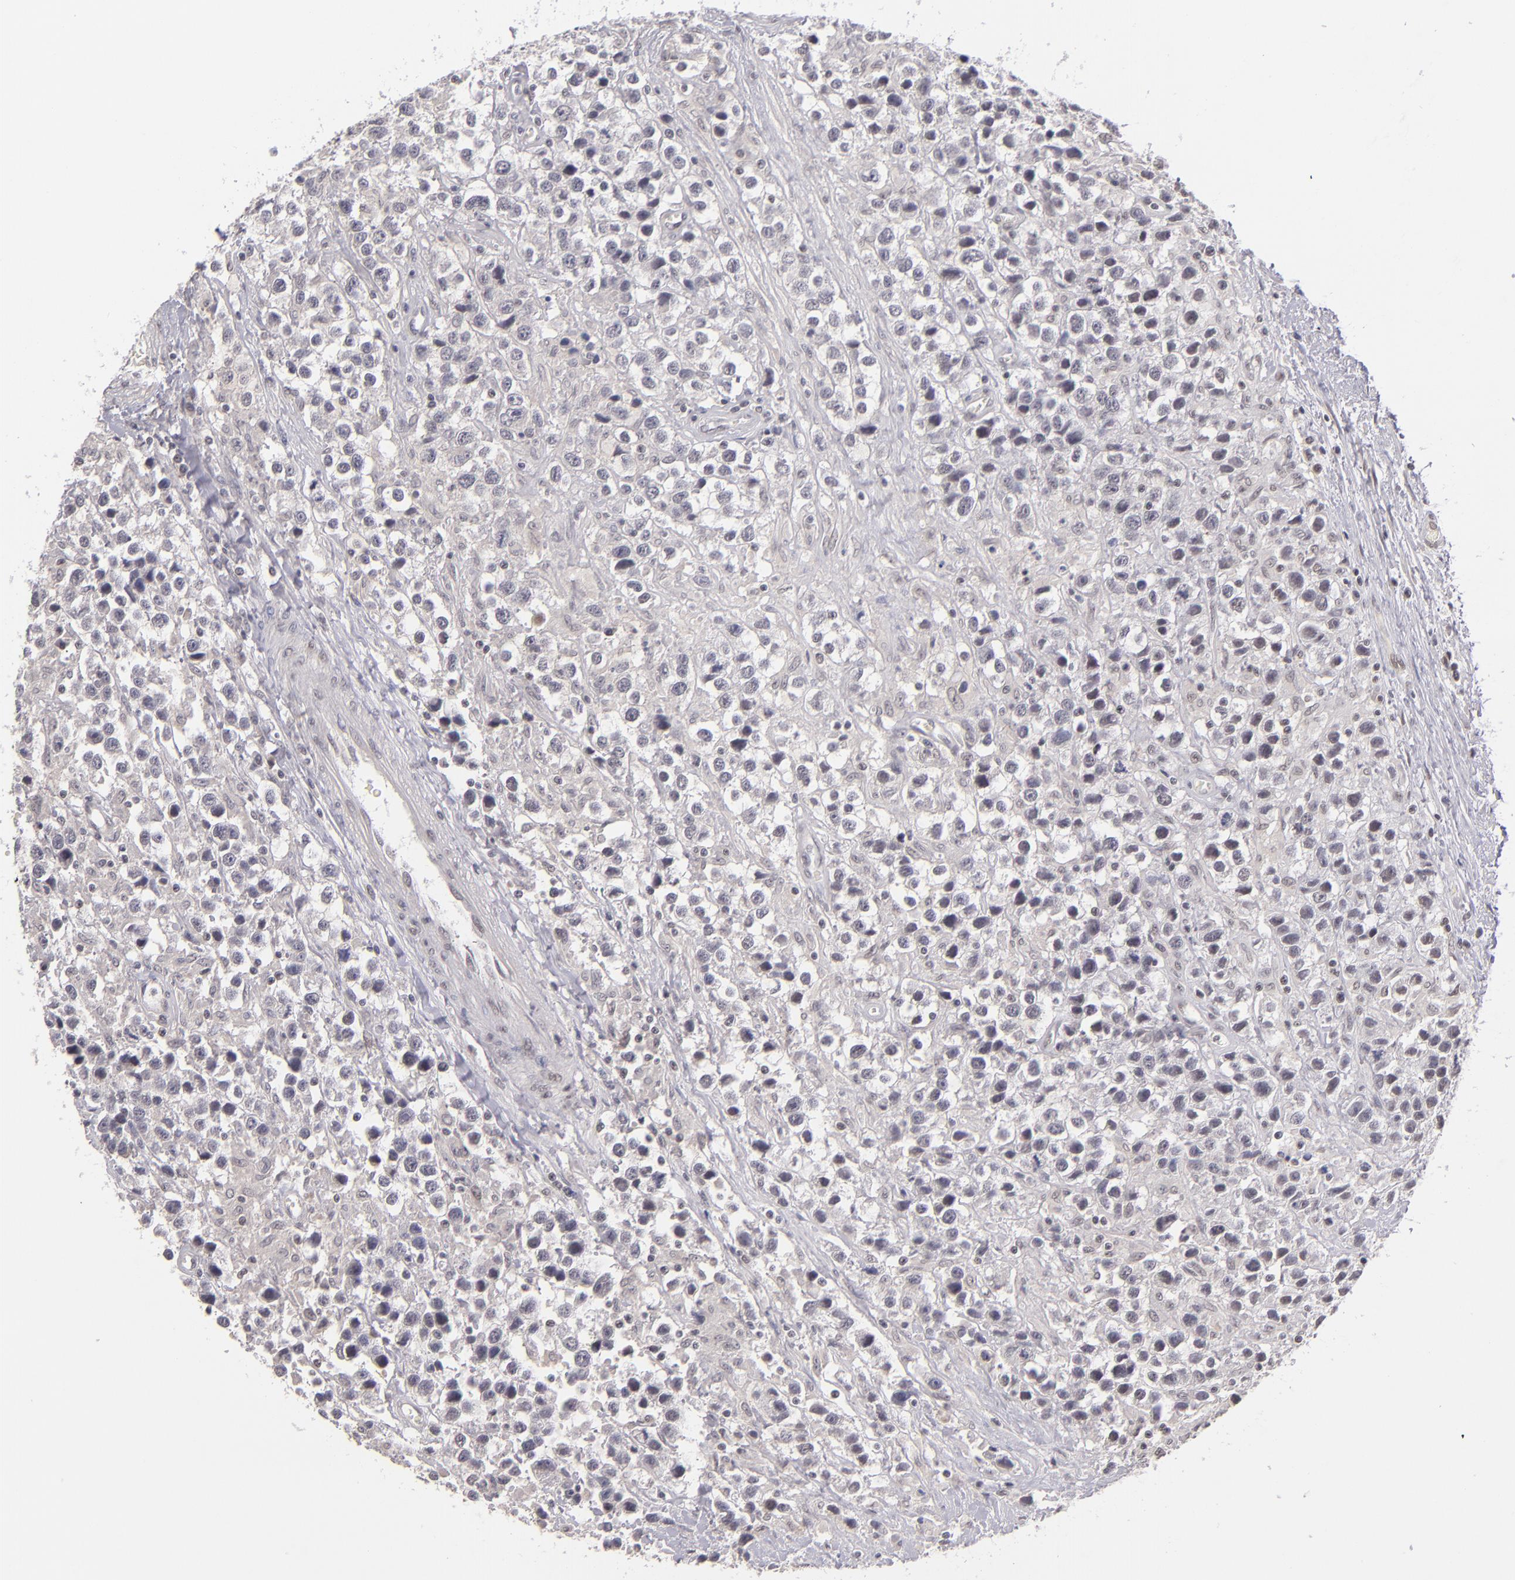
{"staining": {"intensity": "negative", "quantity": "none", "location": "none"}, "tissue": "testis cancer", "cell_type": "Tumor cells", "image_type": "cancer", "snomed": [{"axis": "morphology", "description": "Seminoma, NOS"}, {"axis": "topography", "description": "Testis"}], "caption": "Immunohistochemical staining of human testis cancer (seminoma) reveals no significant staining in tumor cells.", "gene": "ZNF148", "patient": {"sex": "male", "age": 43}}